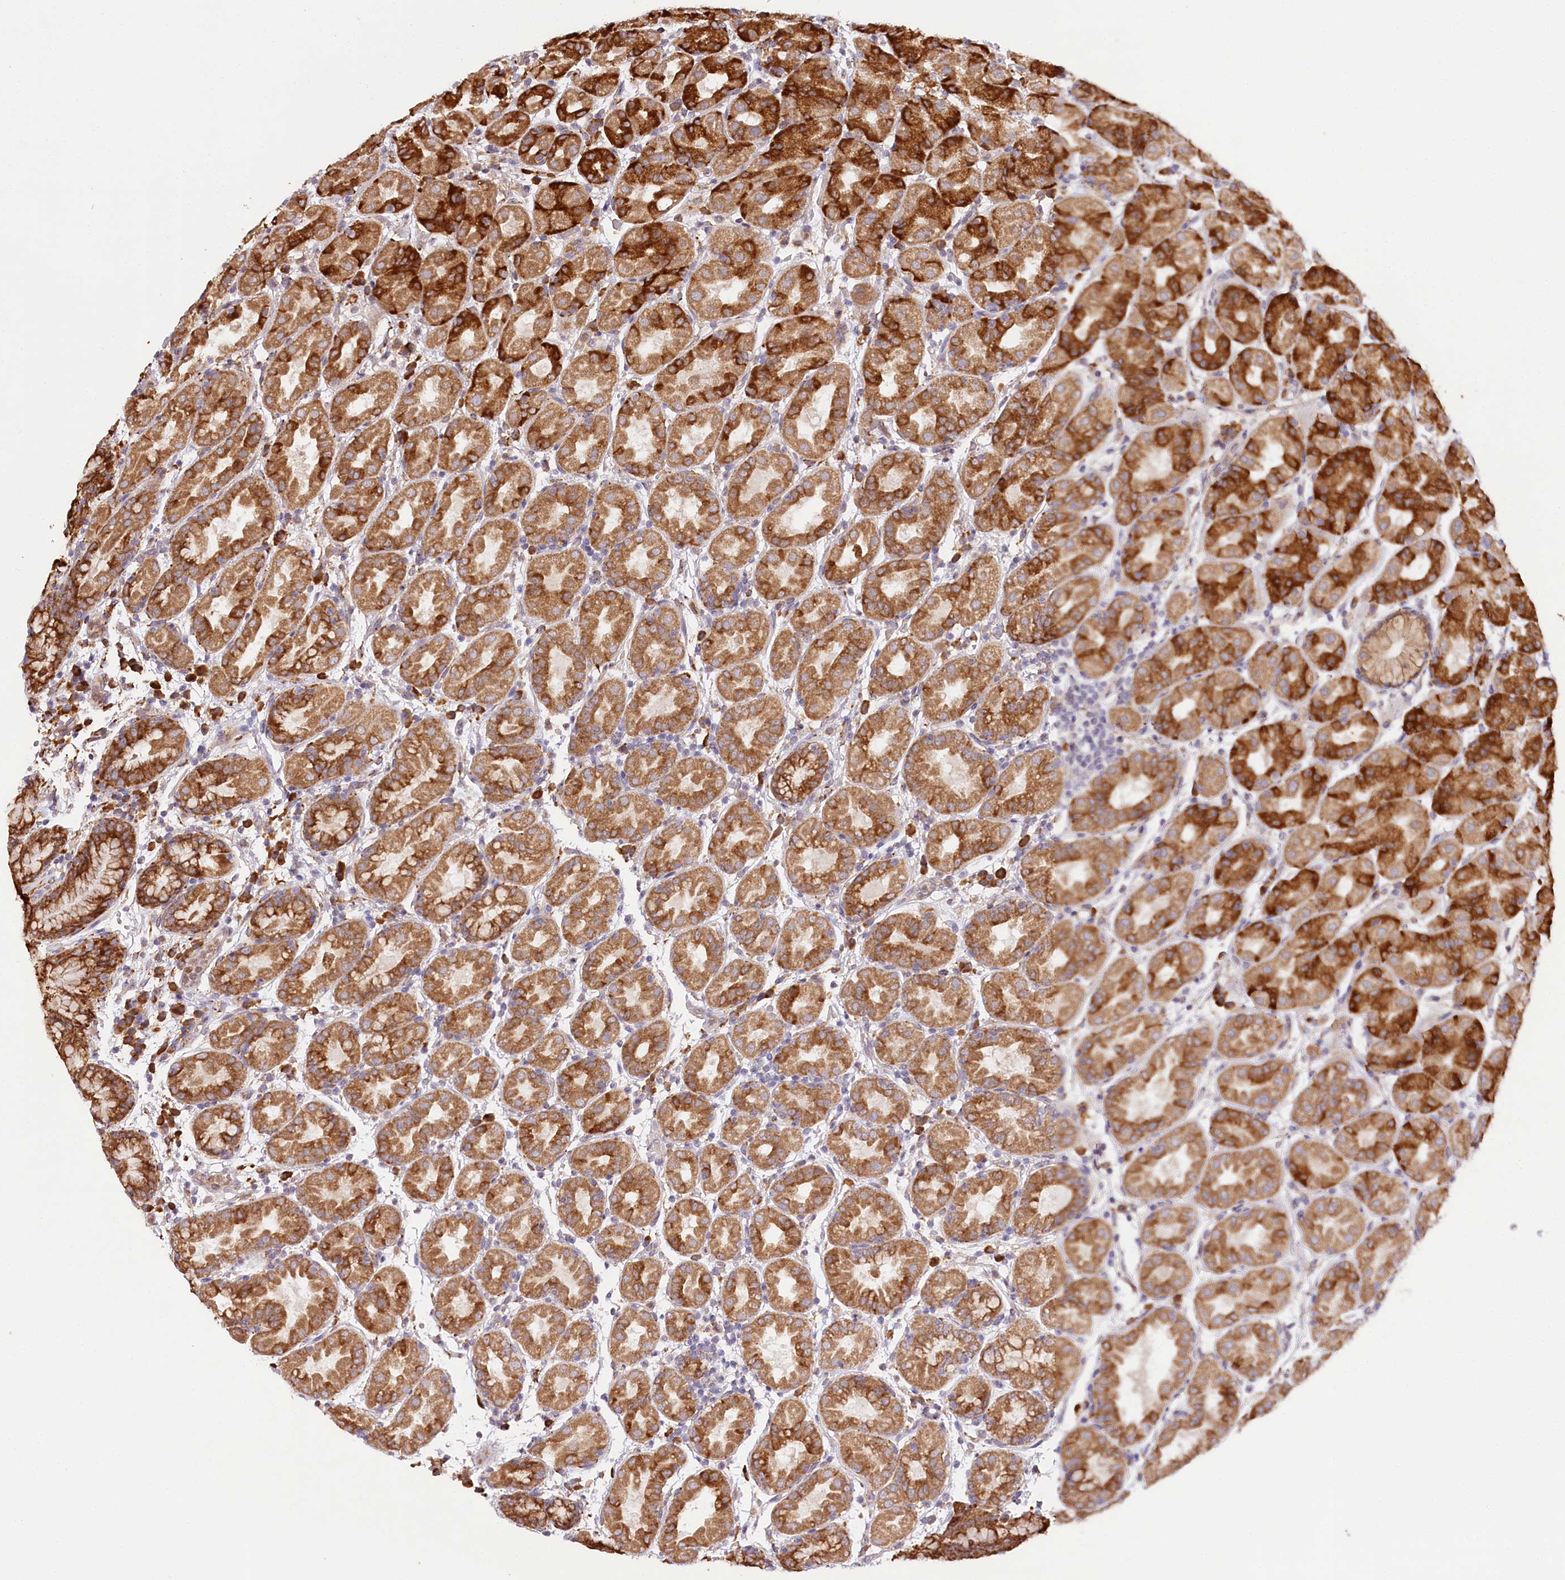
{"staining": {"intensity": "strong", "quantity": ">75%", "location": "cytoplasmic/membranous"}, "tissue": "stomach", "cell_type": "Glandular cells", "image_type": "normal", "snomed": [{"axis": "morphology", "description": "Normal tissue, NOS"}, {"axis": "topography", "description": "Stomach"}], "caption": "The micrograph displays immunohistochemical staining of normal stomach. There is strong cytoplasmic/membranous expression is appreciated in approximately >75% of glandular cells.", "gene": "VEGFA", "patient": {"sex": "female", "age": 79}}